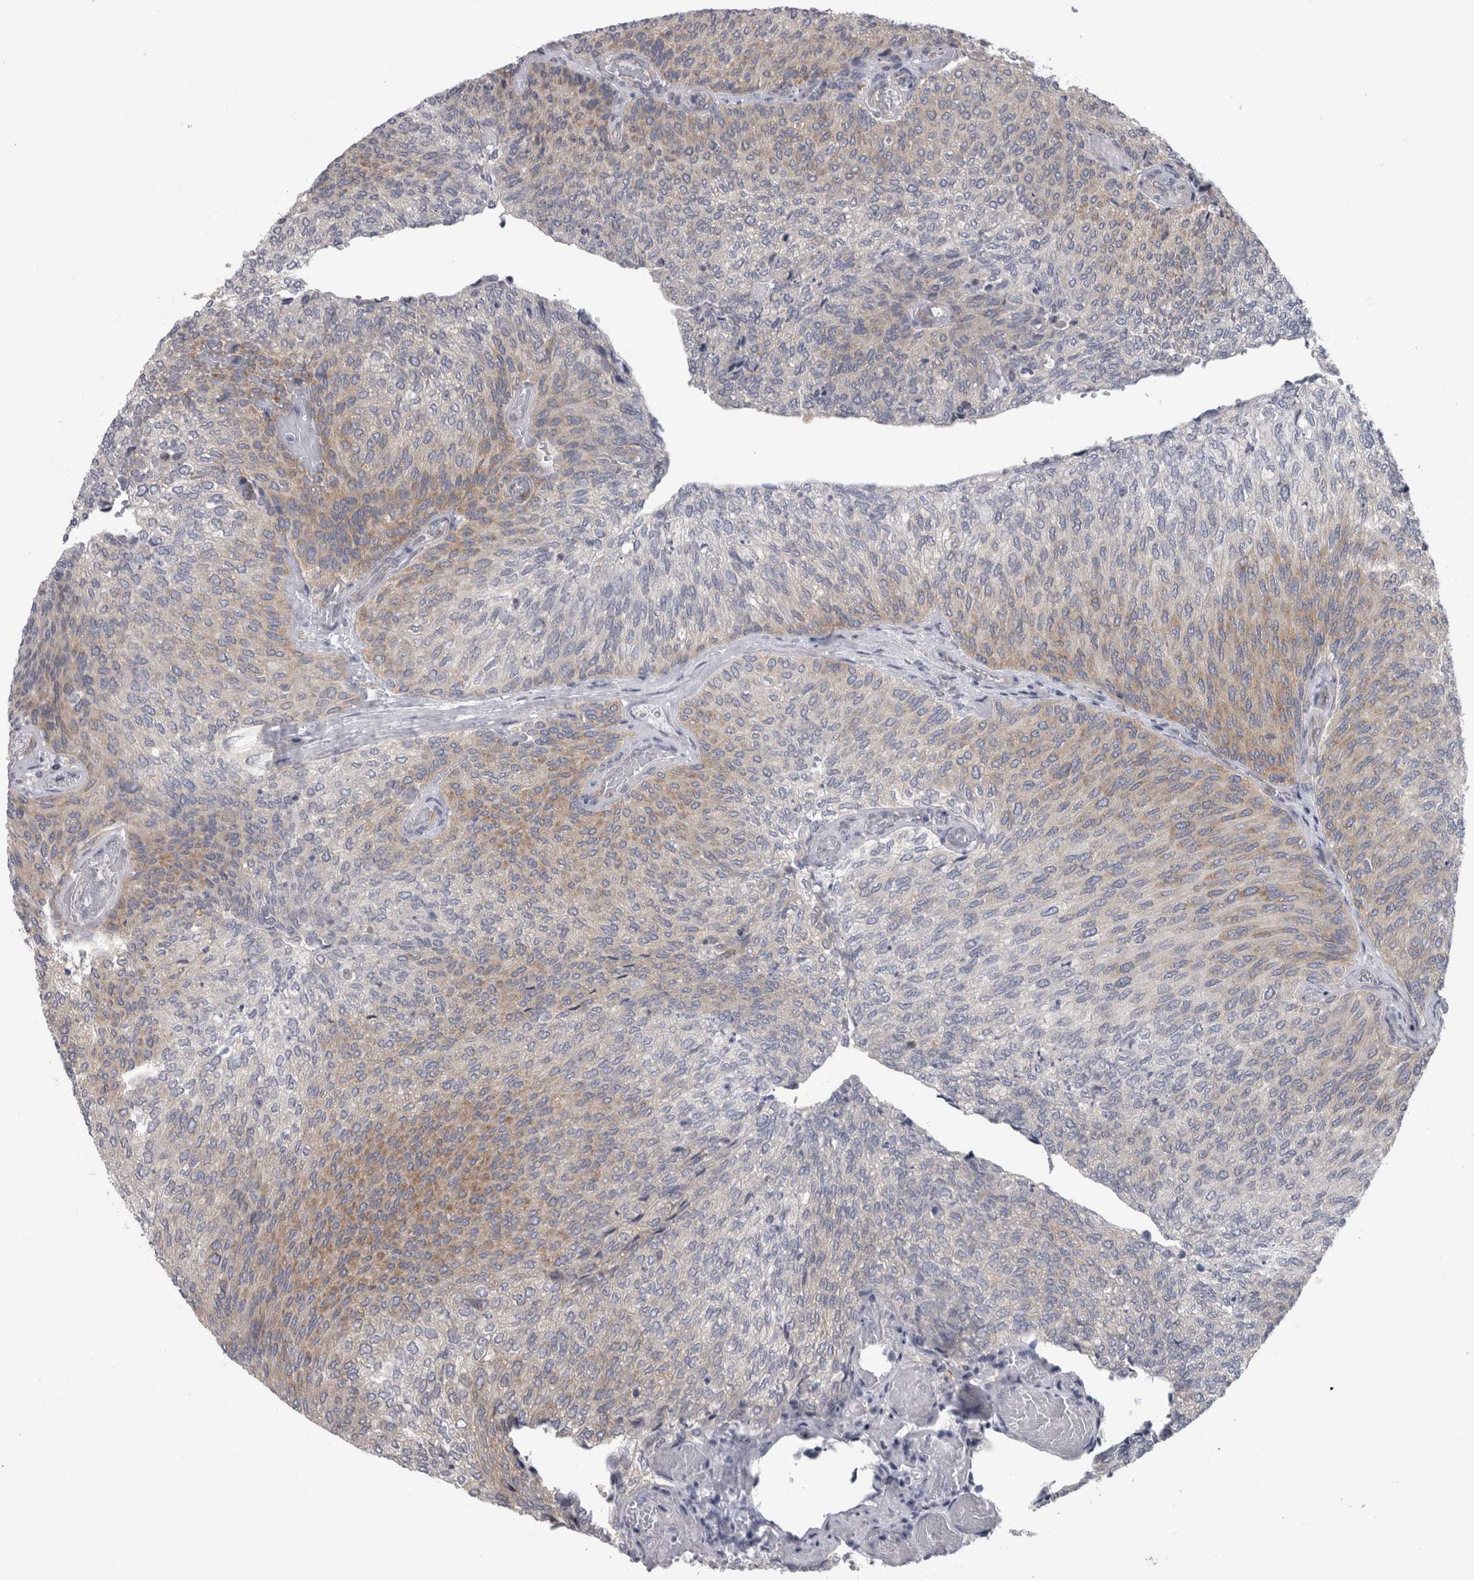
{"staining": {"intensity": "moderate", "quantity": "<25%", "location": "cytoplasmic/membranous"}, "tissue": "urothelial cancer", "cell_type": "Tumor cells", "image_type": "cancer", "snomed": [{"axis": "morphology", "description": "Urothelial carcinoma, Low grade"}, {"axis": "topography", "description": "Urinary bladder"}], "caption": "Immunohistochemistry (IHC) image of neoplastic tissue: human urothelial cancer stained using immunohistochemistry (IHC) demonstrates low levels of moderate protein expression localized specifically in the cytoplasmic/membranous of tumor cells, appearing as a cytoplasmic/membranous brown color.", "gene": "PRRC2C", "patient": {"sex": "female", "age": 79}}